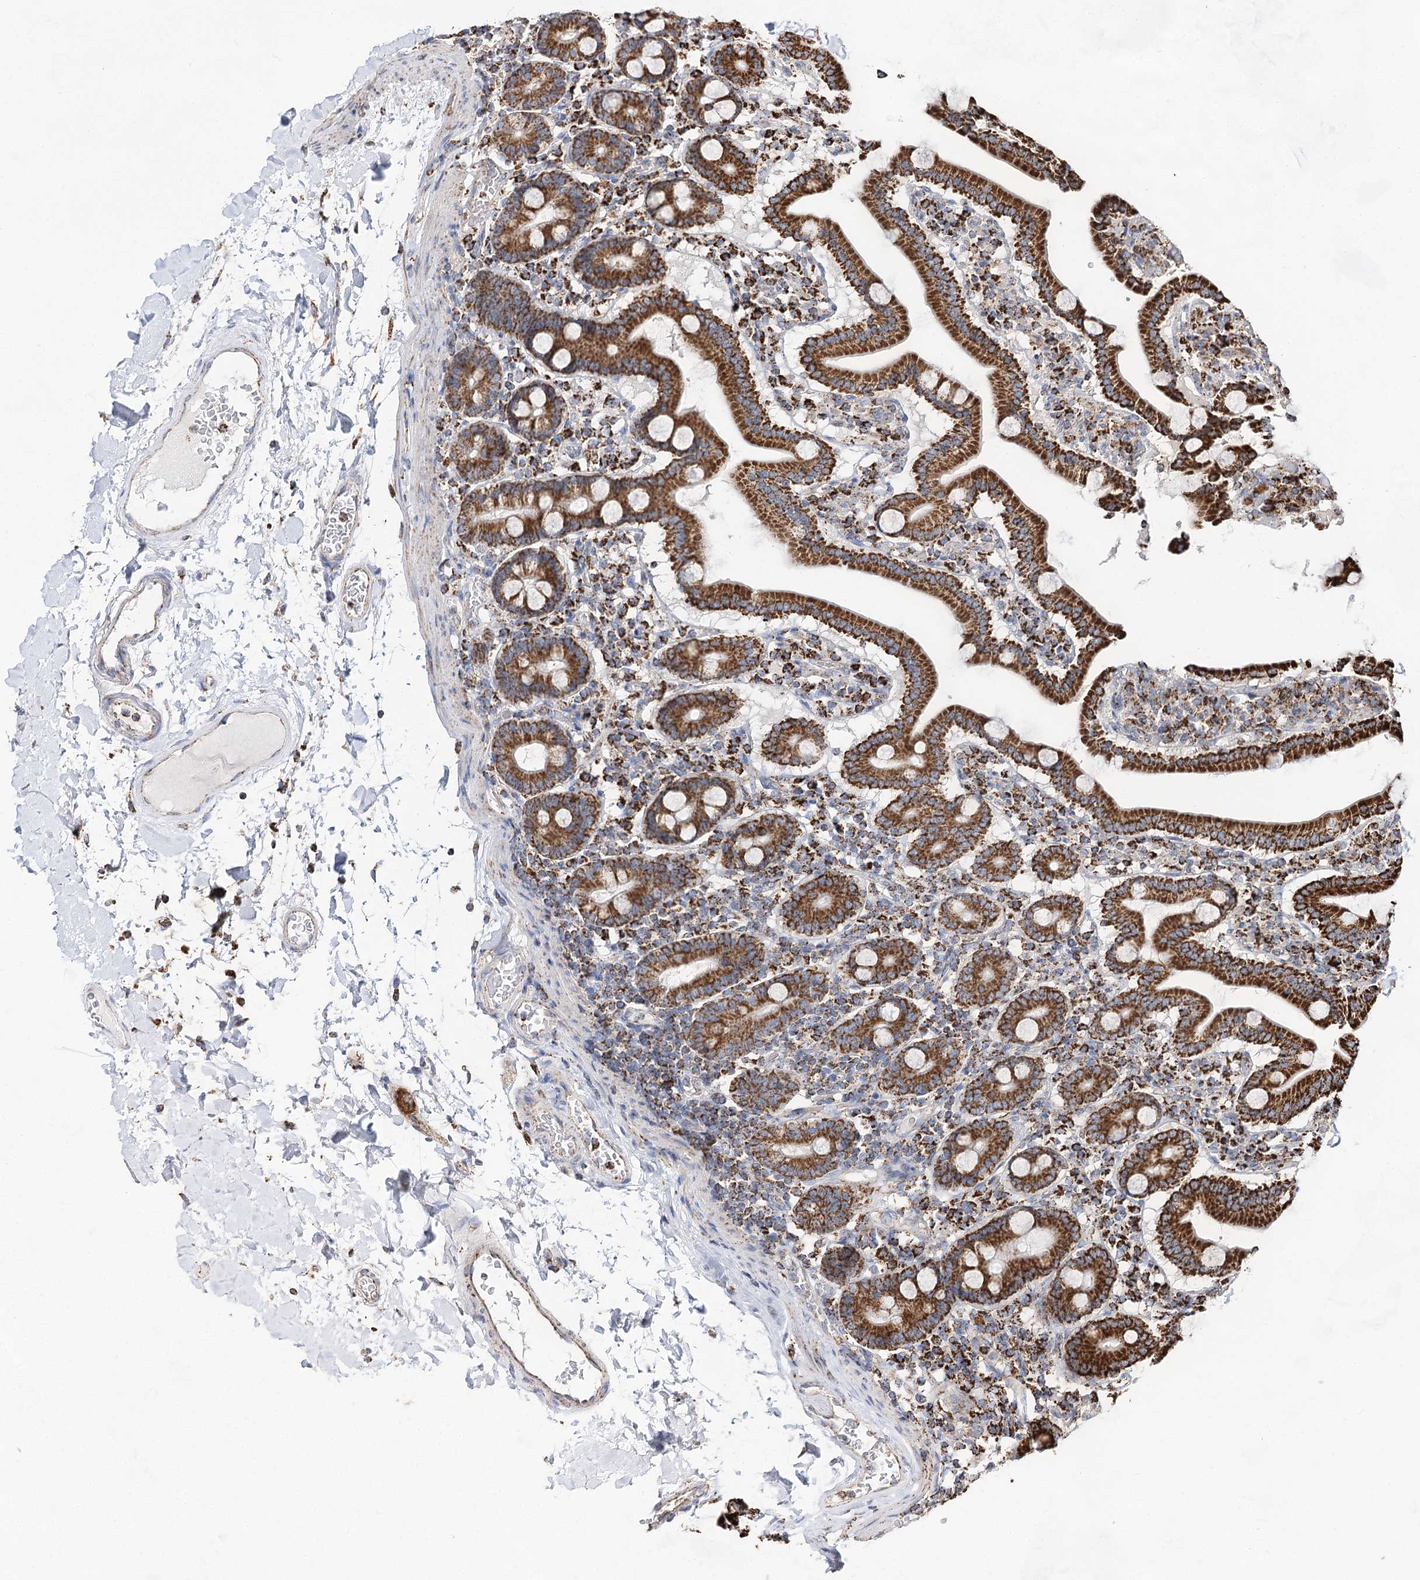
{"staining": {"intensity": "strong", "quantity": ">75%", "location": "cytoplasmic/membranous"}, "tissue": "duodenum", "cell_type": "Glandular cells", "image_type": "normal", "snomed": [{"axis": "morphology", "description": "Normal tissue, NOS"}, {"axis": "topography", "description": "Duodenum"}], "caption": "Glandular cells show high levels of strong cytoplasmic/membranous staining in about >75% of cells in benign human duodenum. The protein is stained brown, and the nuclei are stained in blue (DAB (3,3'-diaminobenzidine) IHC with brightfield microscopy, high magnification).", "gene": "NADK2", "patient": {"sex": "male", "age": 55}}